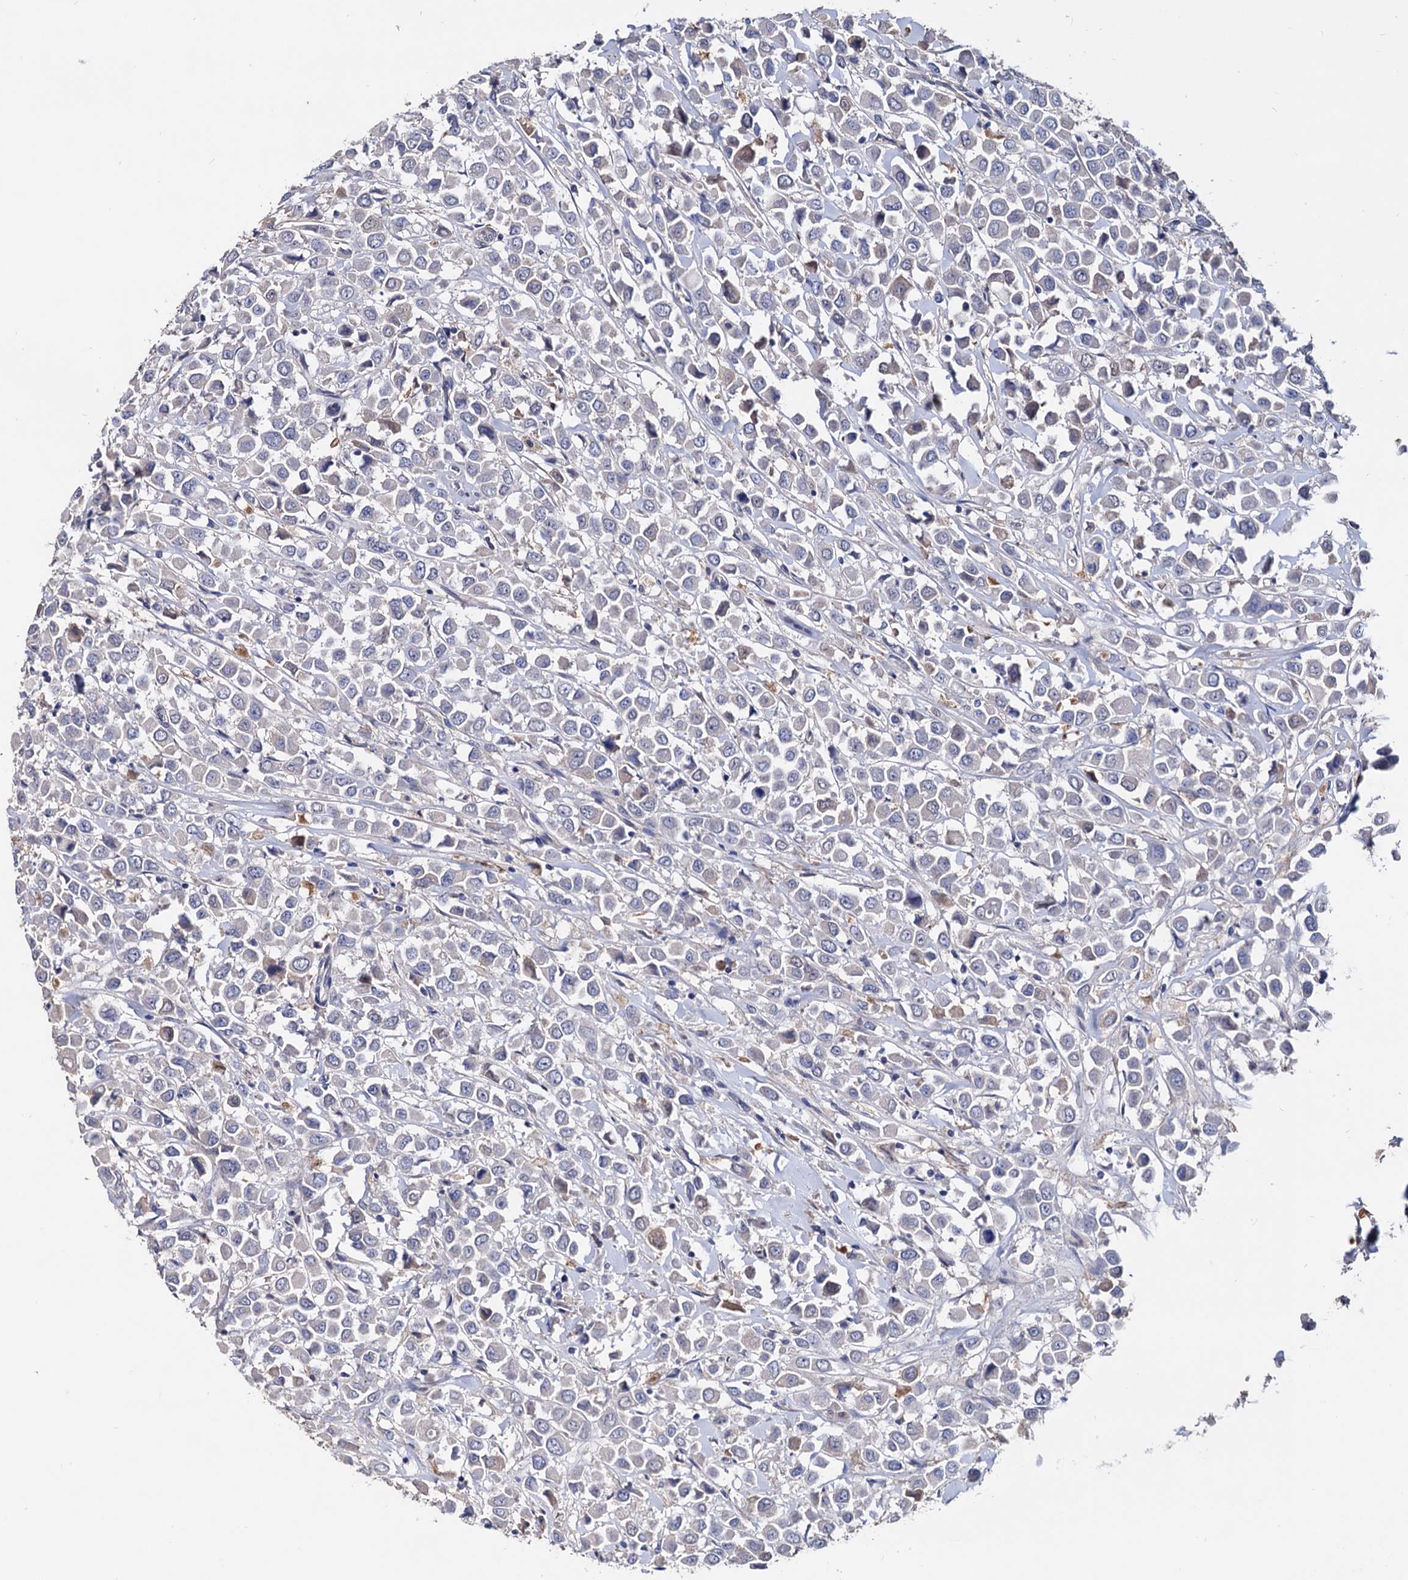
{"staining": {"intensity": "negative", "quantity": "none", "location": "none"}, "tissue": "breast cancer", "cell_type": "Tumor cells", "image_type": "cancer", "snomed": [{"axis": "morphology", "description": "Duct carcinoma"}, {"axis": "topography", "description": "Breast"}], "caption": "High magnification brightfield microscopy of breast infiltrating ductal carcinoma stained with DAB (brown) and counterstained with hematoxylin (blue): tumor cells show no significant positivity. (Stains: DAB immunohistochemistry (IHC) with hematoxylin counter stain, Microscopy: brightfield microscopy at high magnification).", "gene": "NPAS4", "patient": {"sex": "female", "age": 61}}